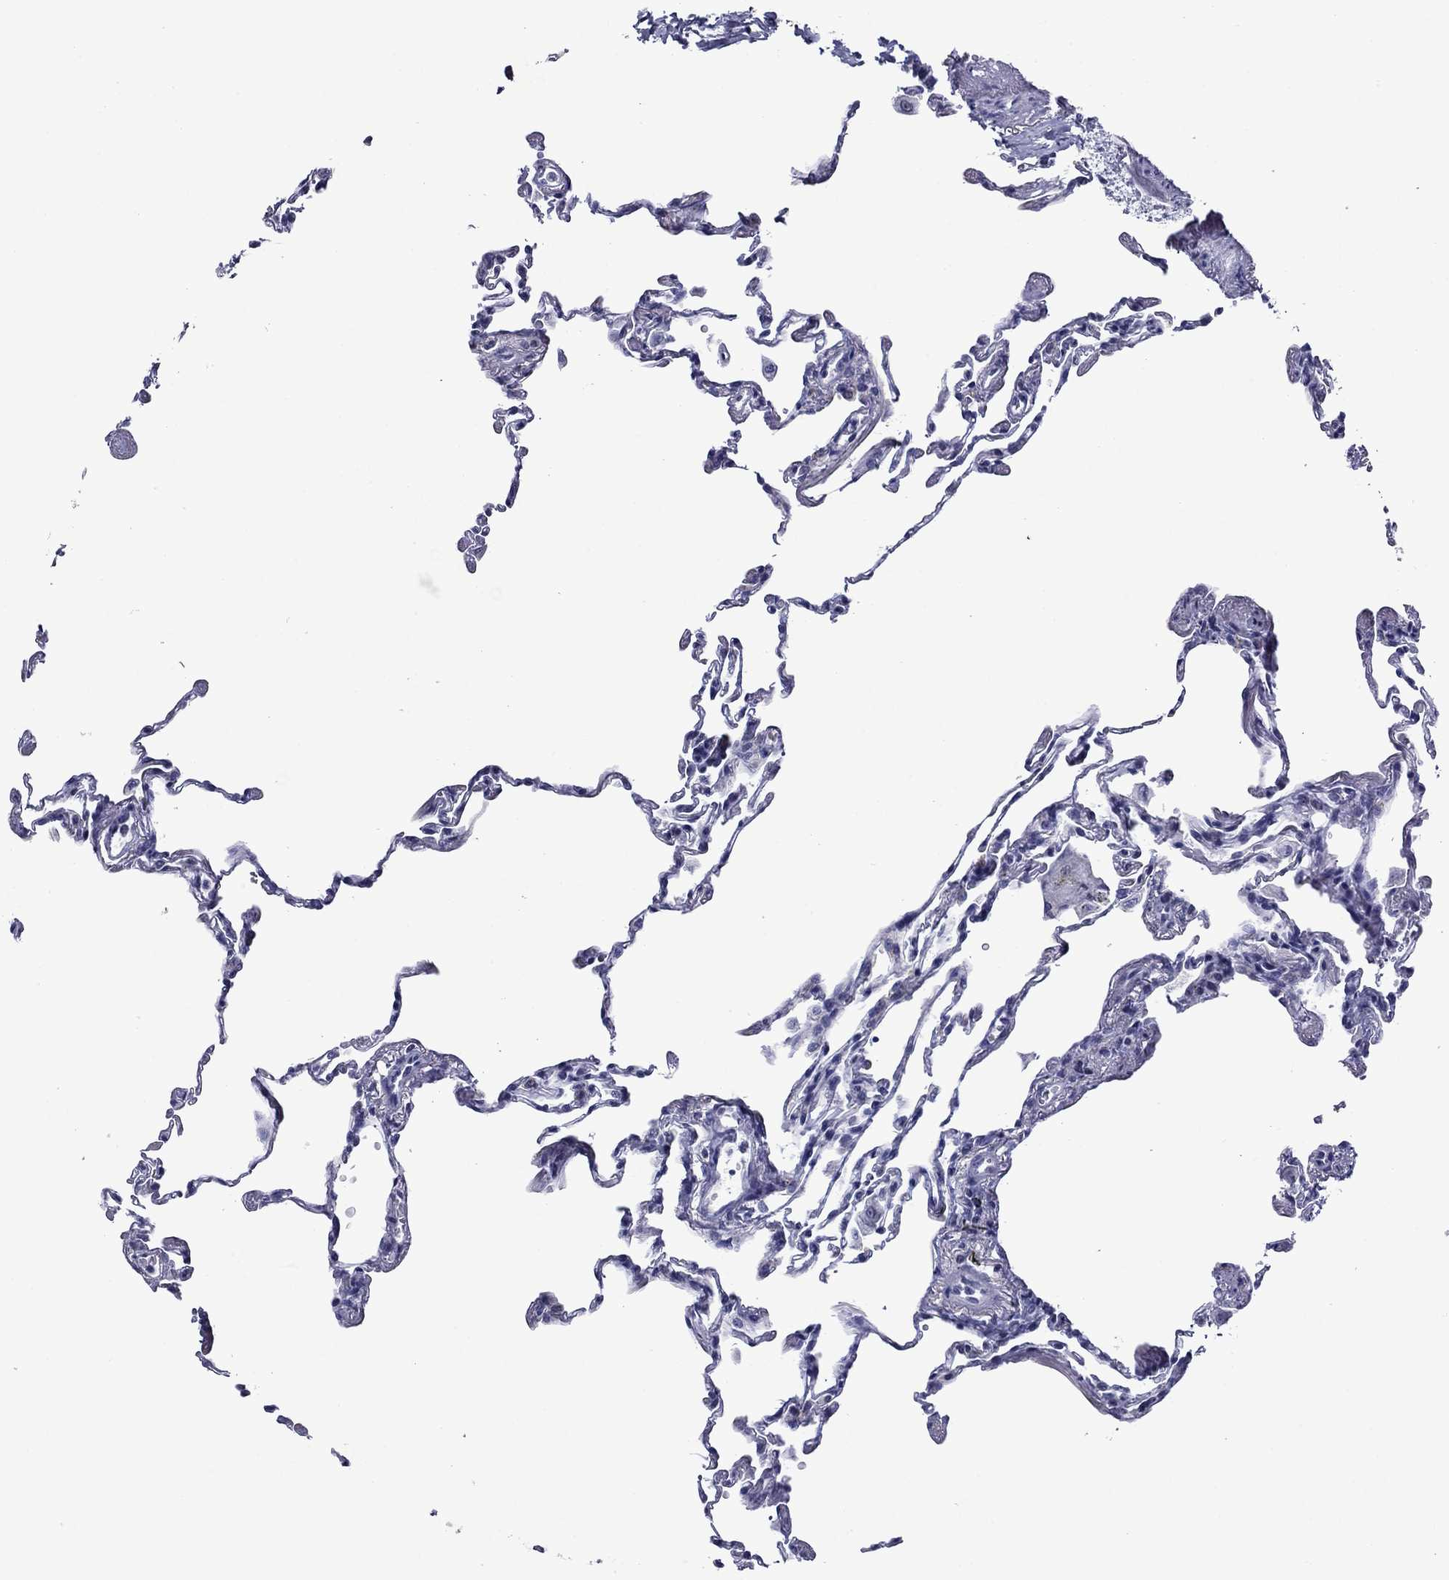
{"staining": {"intensity": "negative", "quantity": "none", "location": "none"}, "tissue": "lung", "cell_type": "Alveolar cells", "image_type": "normal", "snomed": [{"axis": "morphology", "description": "Normal tissue, NOS"}, {"axis": "topography", "description": "Lung"}], "caption": "Immunohistochemical staining of unremarkable lung demonstrates no significant expression in alveolar cells.", "gene": "PIWIL1", "patient": {"sex": "female", "age": 57}}